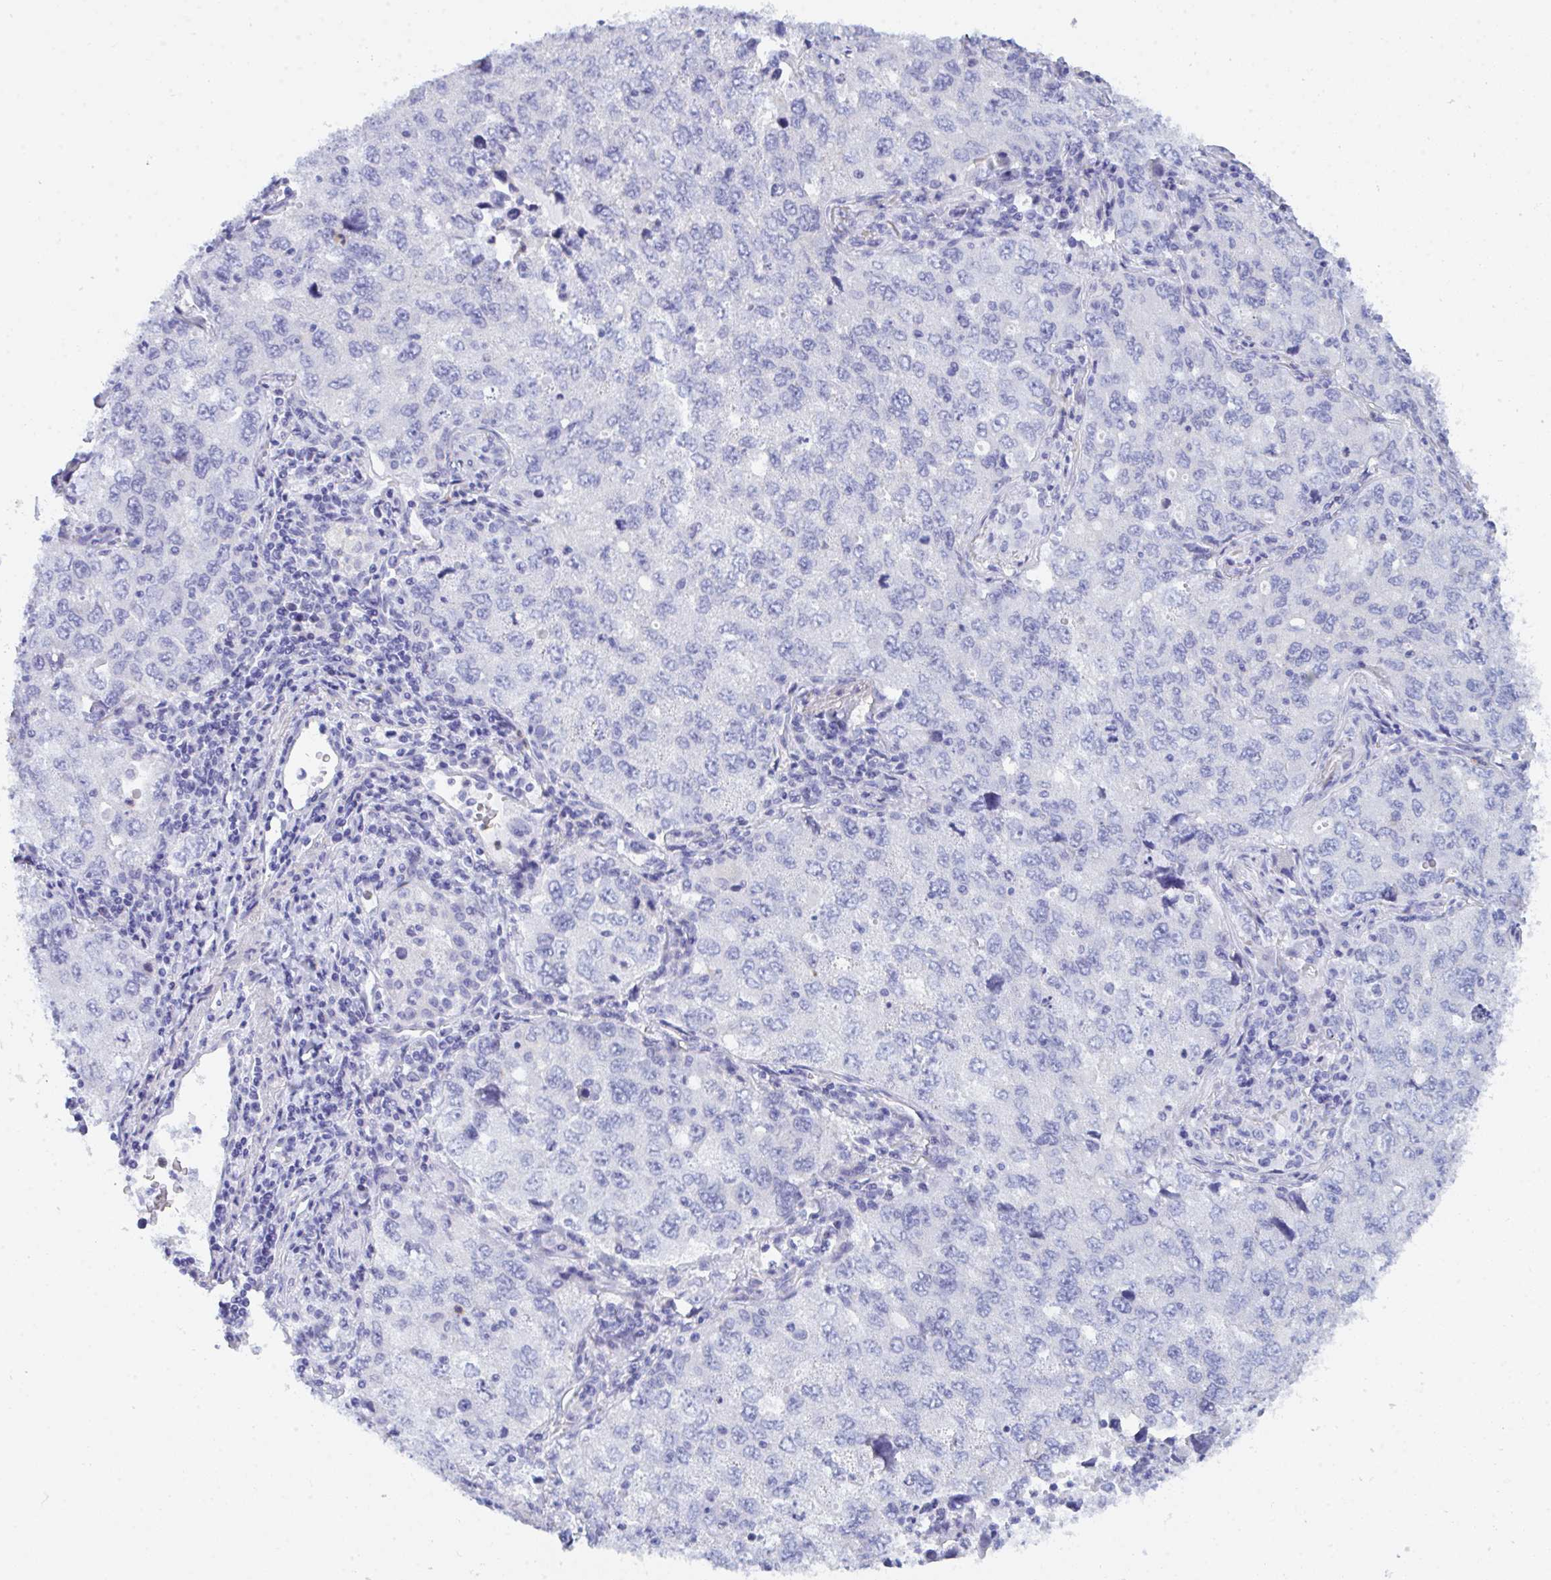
{"staining": {"intensity": "negative", "quantity": "none", "location": "none"}, "tissue": "lung cancer", "cell_type": "Tumor cells", "image_type": "cancer", "snomed": [{"axis": "morphology", "description": "Adenocarcinoma, NOS"}, {"axis": "topography", "description": "Lung"}], "caption": "Protein analysis of adenocarcinoma (lung) exhibits no significant expression in tumor cells. The staining is performed using DAB (3,3'-diaminobenzidine) brown chromogen with nuclei counter-stained in using hematoxylin.", "gene": "CEP170B", "patient": {"sex": "female", "age": 57}}